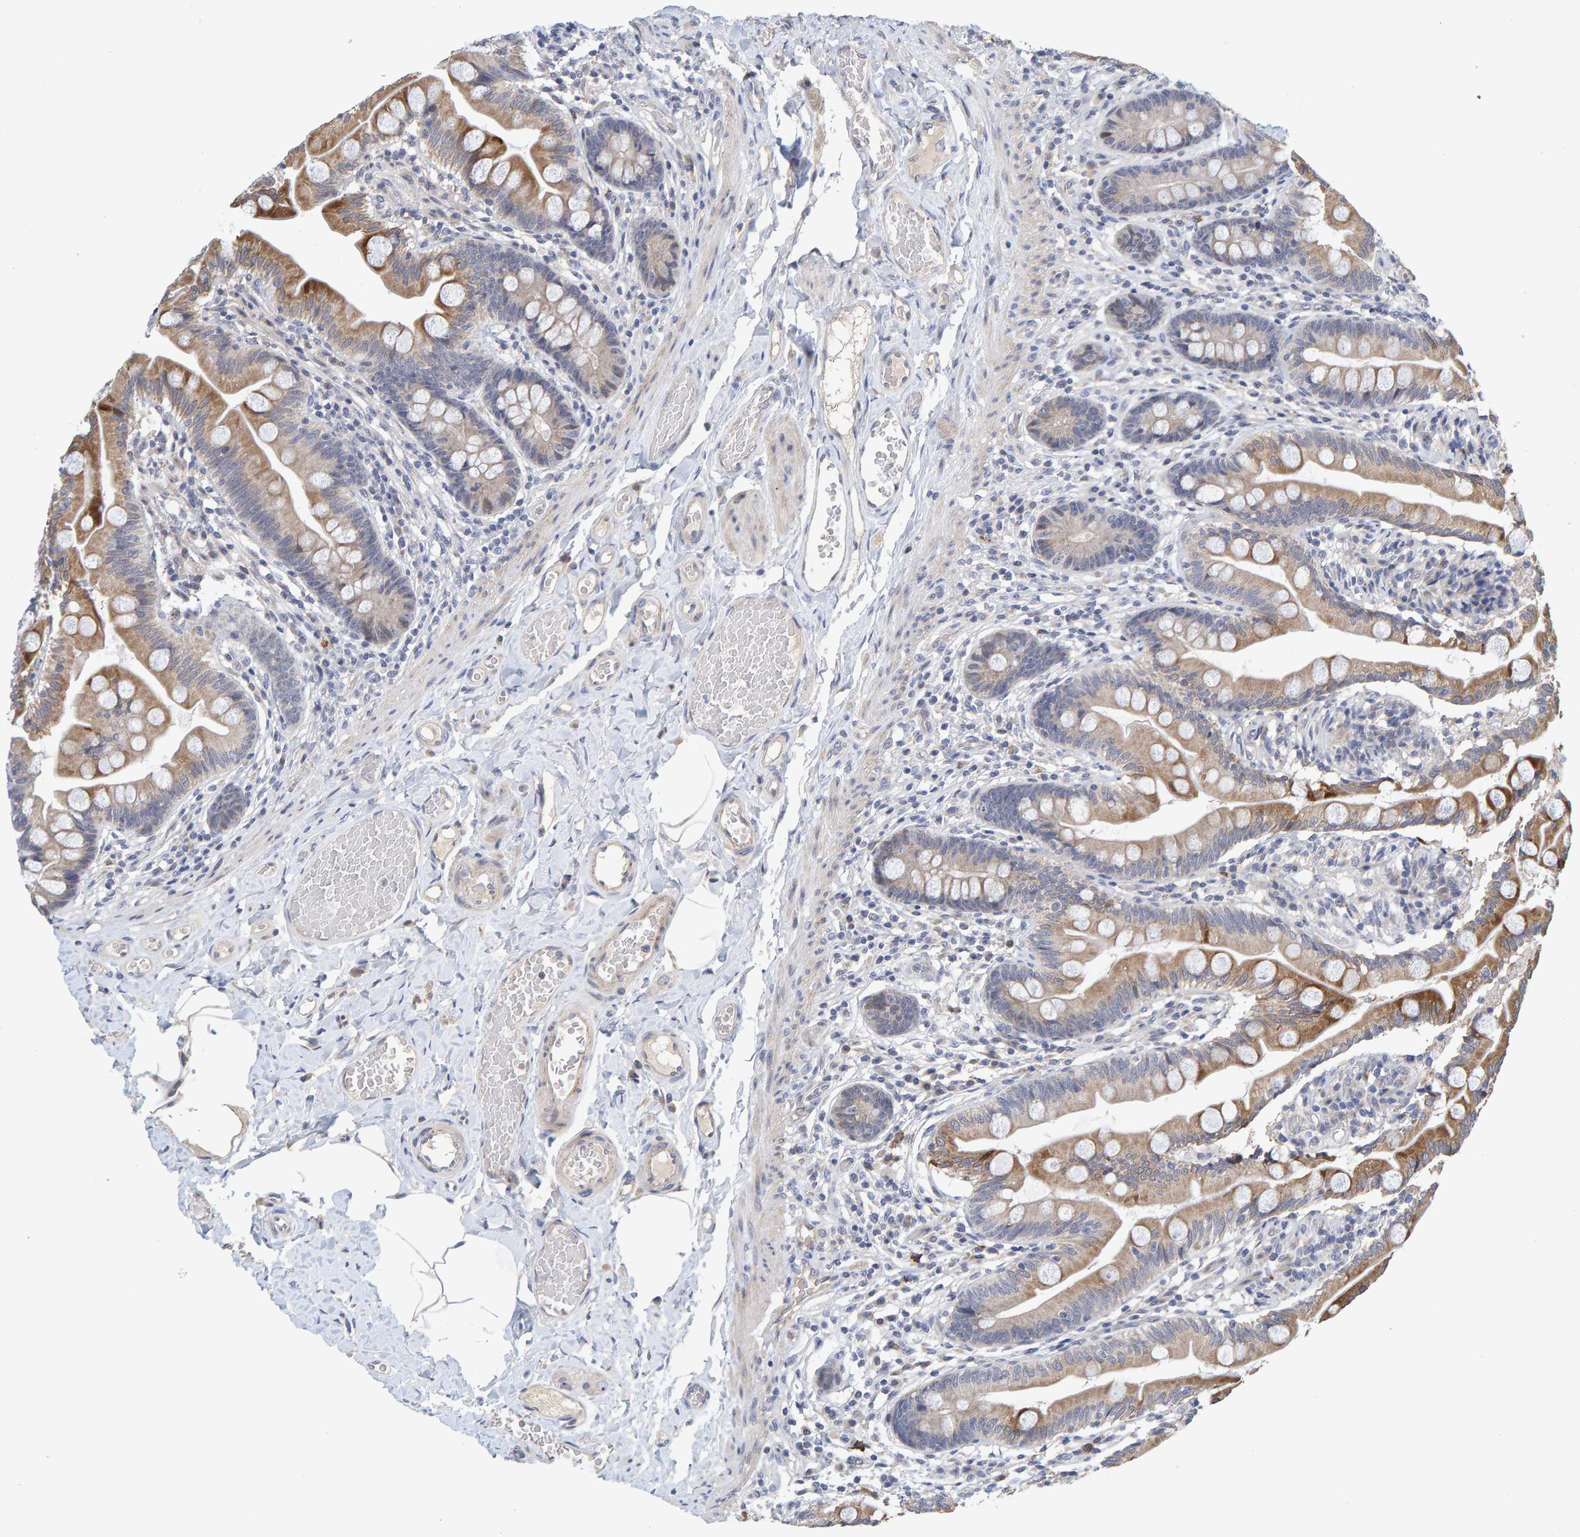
{"staining": {"intensity": "moderate", "quantity": ">75%", "location": "cytoplasmic/membranous"}, "tissue": "small intestine", "cell_type": "Glandular cells", "image_type": "normal", "snomed": [{"axis": "morphology", "description": "Normal tissue, NOS"}, {"axis": "topography", "description": "Small intestine"}], "caption": "Small intestine stained with DAB immunohistochemistry (IHC) displays medium levels of moderate cytoplasmic/membranous expression in approximately >75% of glandular cells. (brown staining indicates protein expression, while blue staining denotes nuclei).", "gene": "ZNF77", "patient": {"sex": "female", "age": 56}}